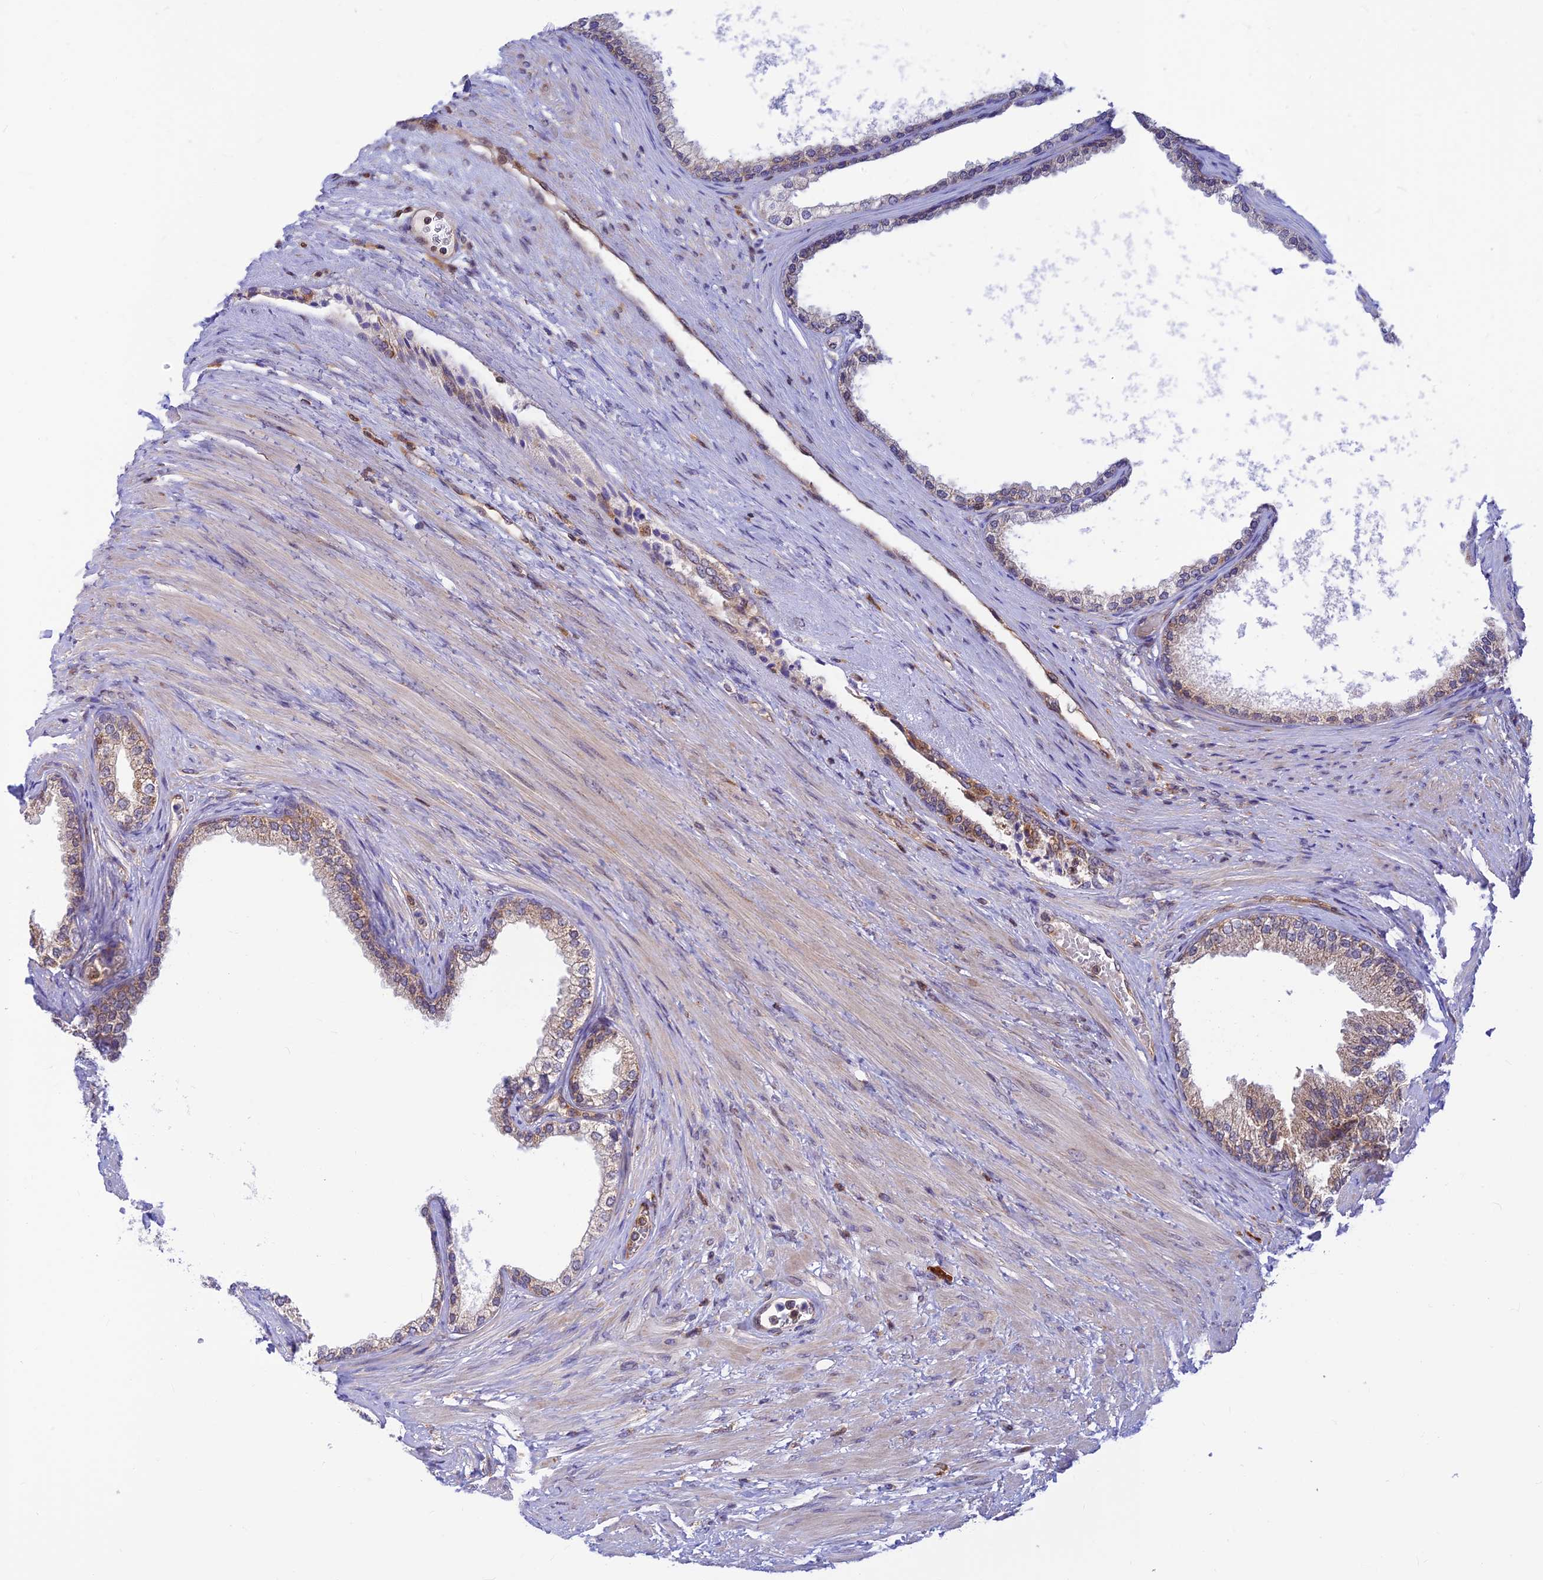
{"staining": {"intensity": "moderate", "quantity": ">75%", "location": "cytoplasmic/membranous"}, "tissue": "prostate", "cell_type": "Glandular cells", "image_type": "normal", "snomed": [{"axis": "morphology", "description": "Normal tissue, NOS"}, {"axis": "topography", "description": "Prostate"}], "caption": "About >75% of glandular cells in benign prostate reveal moderate cytoplasmic/membranous protein positivity as visualized by brown immunohistochemical staining.", "gene": "LYSMD2", "patient": {"sex": "male", "age": 76}}